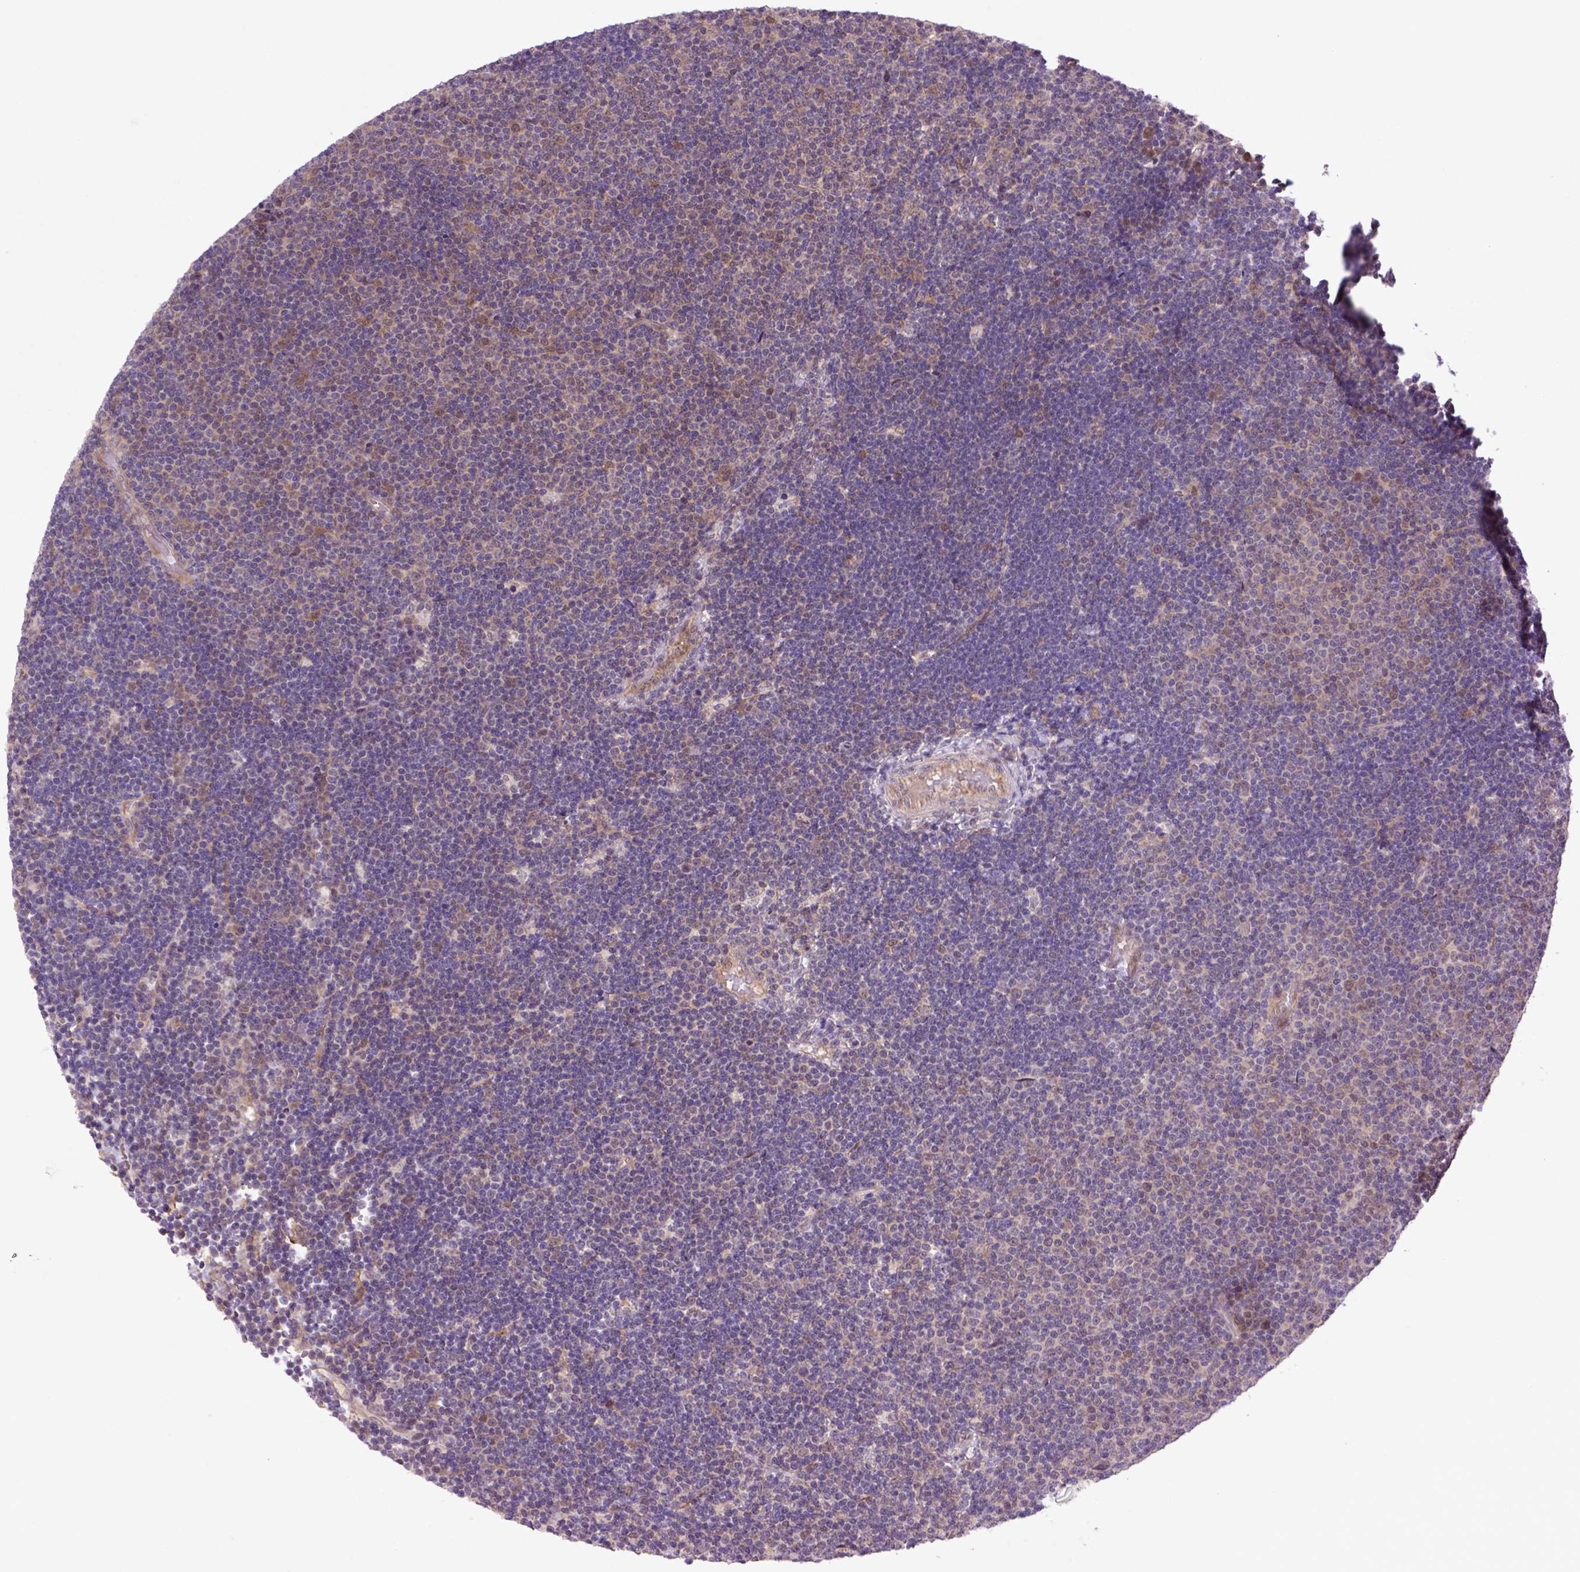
{"staining": {"intensity": "moderate", "quantity": ">75%", "location": "cytoplasmic/membranous"}, "tissue": "lymphoma", "cell_type": "Tumor cells", "image_type": "cancer", "snomed": [{"axis": "morphology", "description": "Malignant lymphoma, non-Hodgkin's type, Low grade"}, {"axis": "topography", "description": "Brain"}], "caption": "An immunohistochemistry photomicrograph of neoplastic tissue is shown. Protein staining in brown shows moderate cytoplasmic/membranous positivity in malignant lymphoma, non-Hodgkin's type (low-grade) within tumor cells. The protein is shown in brown color, while the nuclei are stained blue.", "gene": "HSPBP1", "patient": {"sex": "female", "age": 66}}